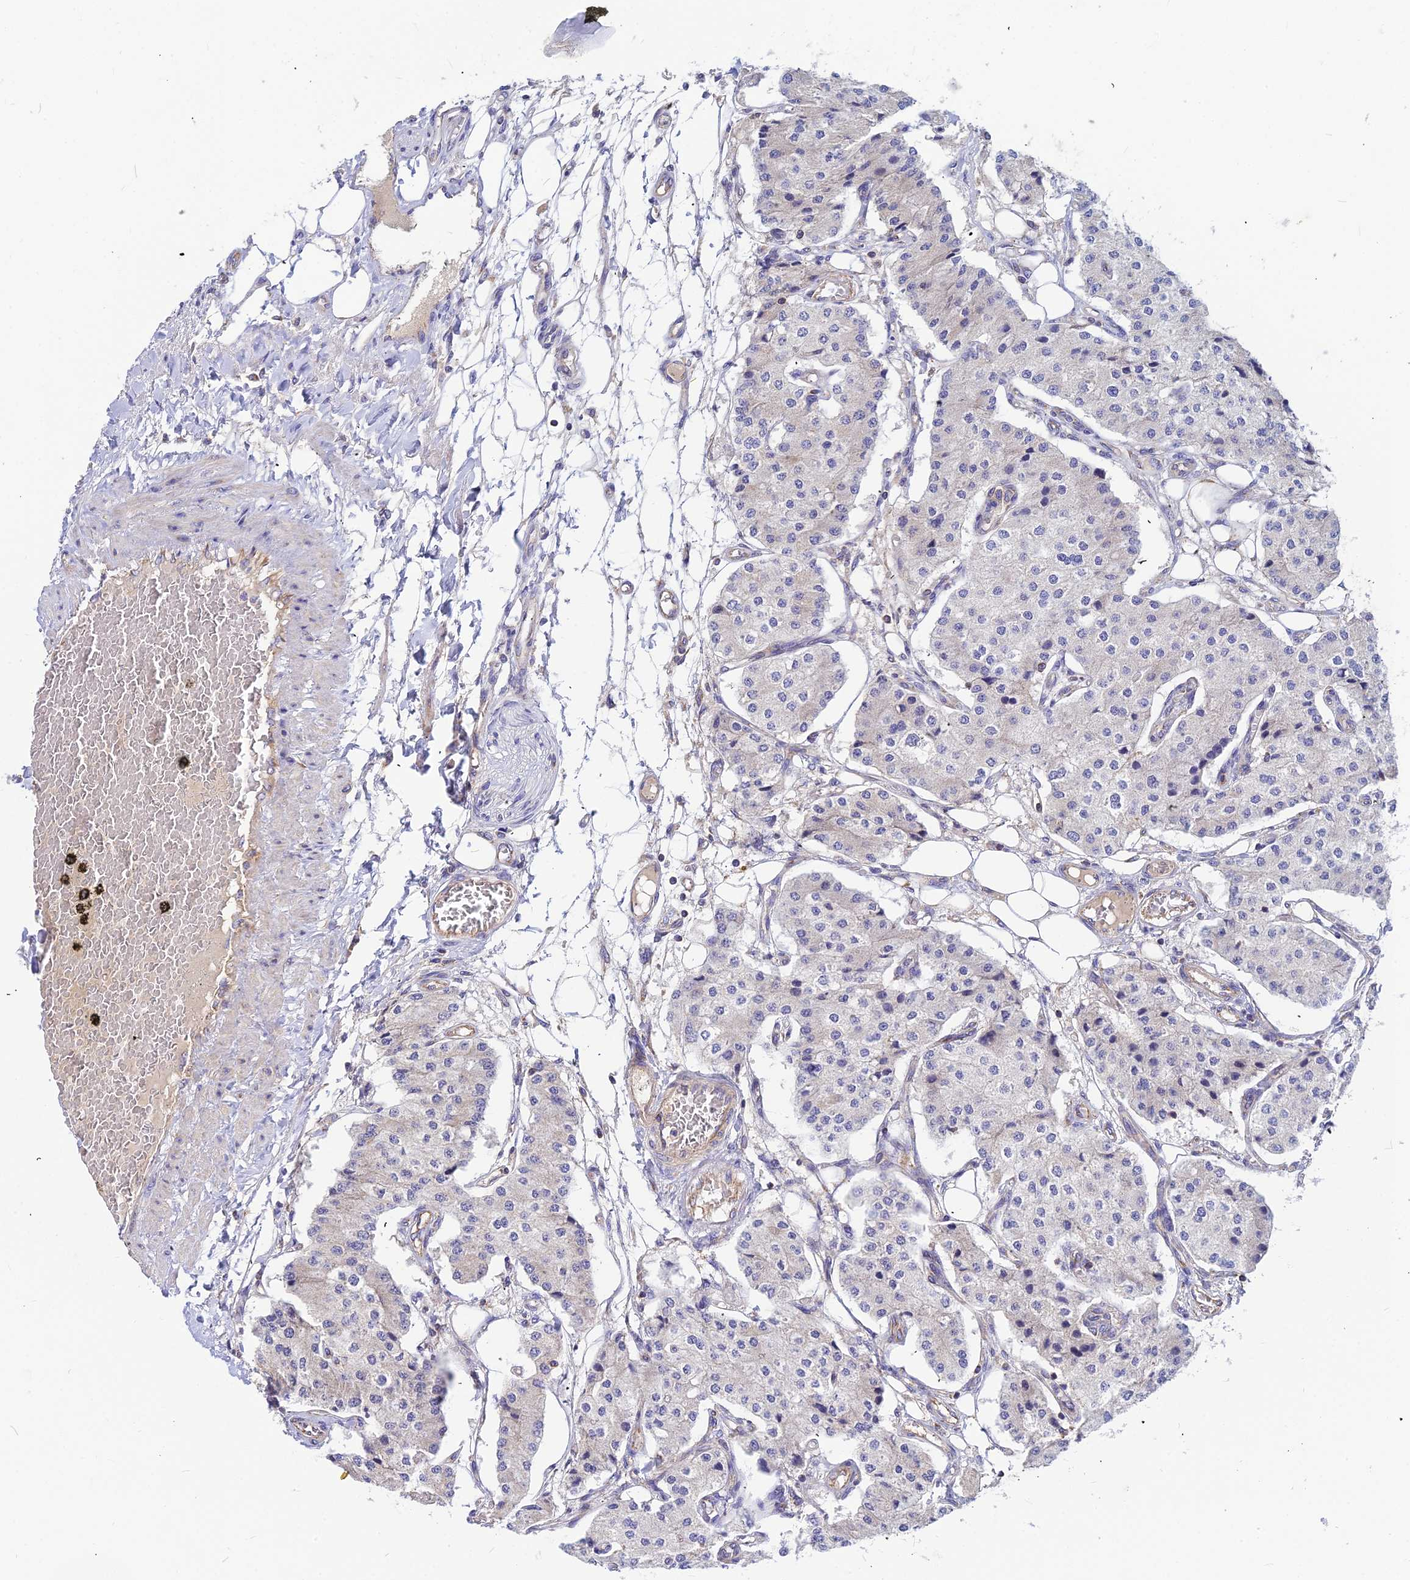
{"staining": {"intensity": "negative", "quantity": "none", "location": "none"}, "tissue": "carcinoid", "cell_type": "Tumor cells", "image_type": "cancer", "snomed": [{"axis": "morphology", "description": "Carcinoid, malignant, NOS"}, {"axis": "topography", "description": "Colon"}], "caption": "IHC of malignant carcinoid displays no staining in tumor cells.", "gene": "ASPHD1", "patient": {"sex": "female", "age": 52}}